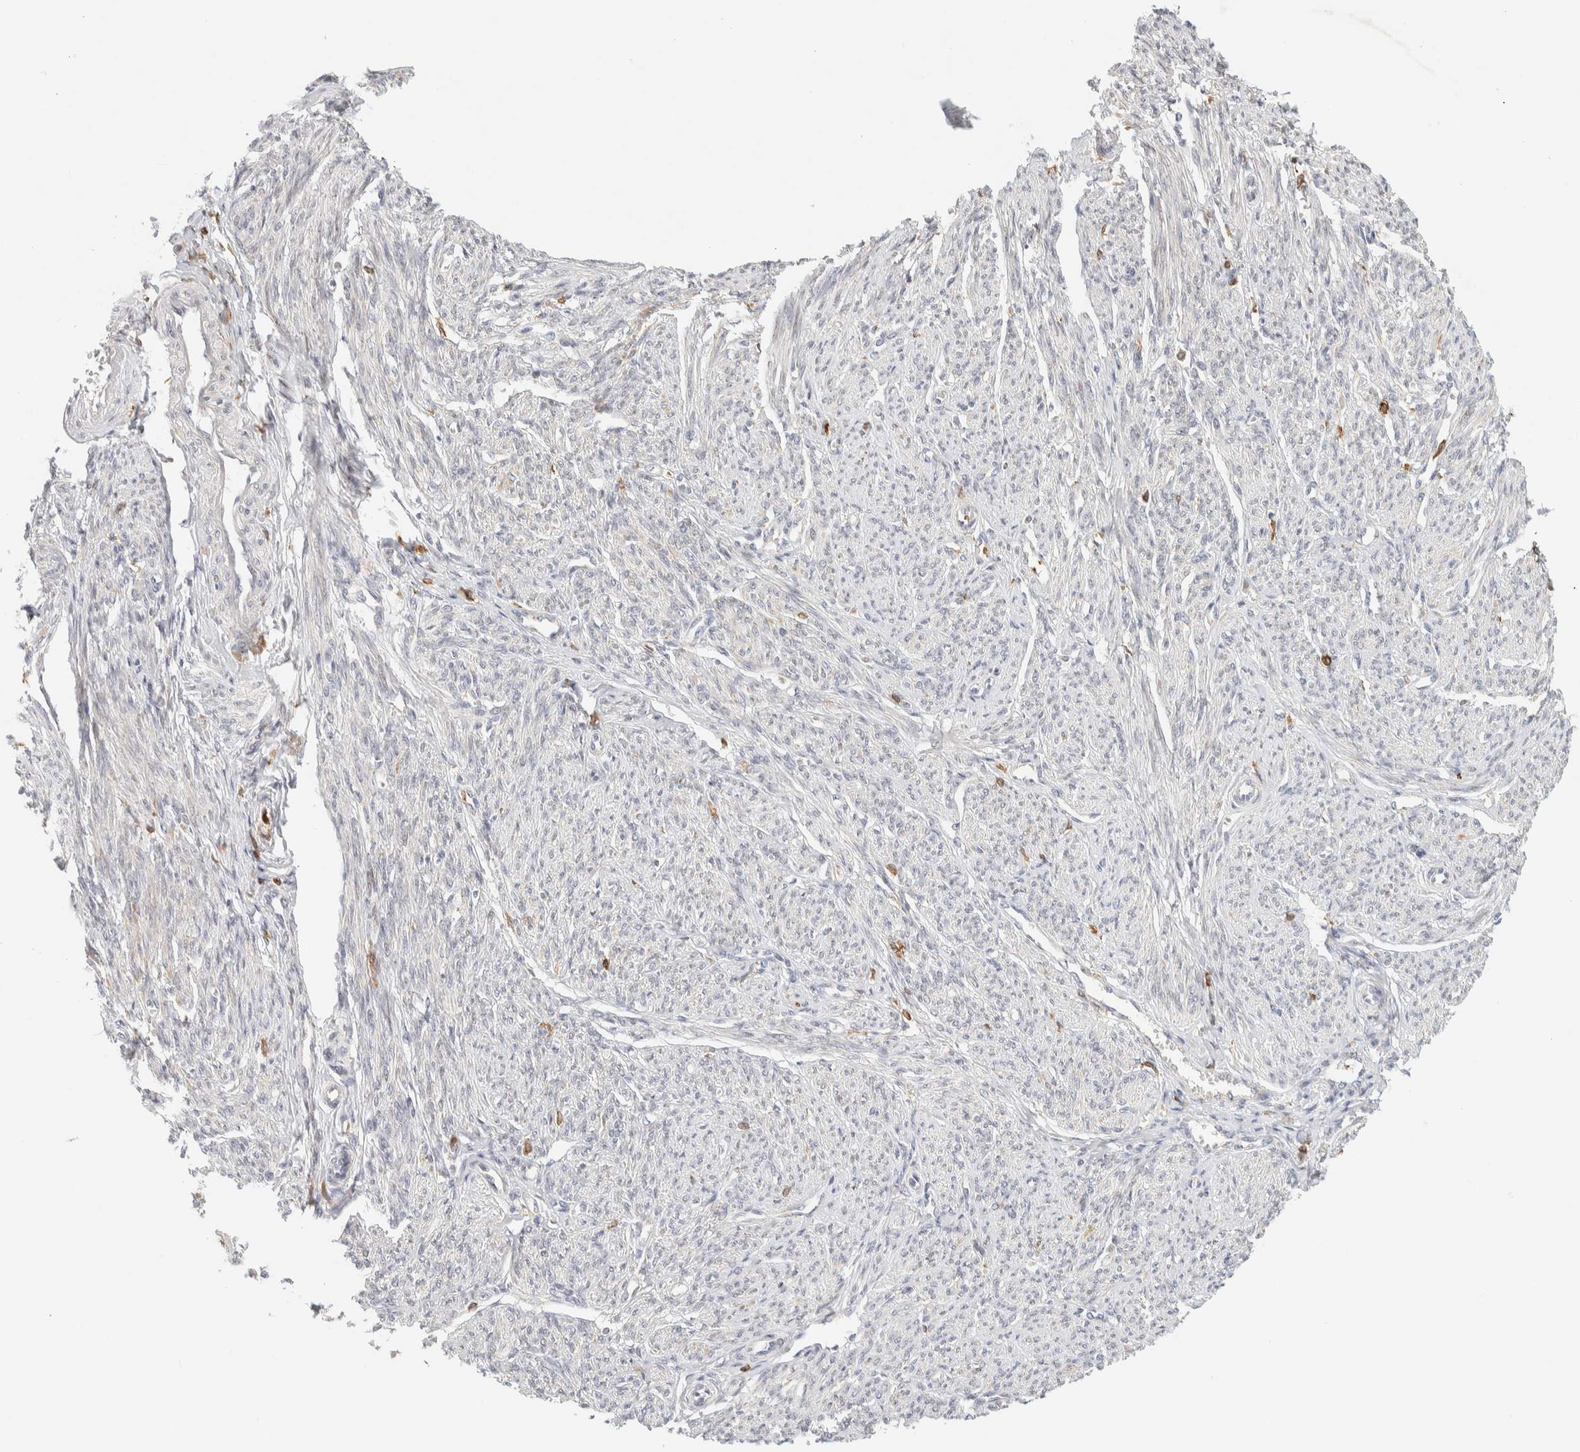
{"staining": {"intensity": "weak", "quantity": "<25%", "location": "cytoplasmic/membranous"}, "tissue": "smooth muscle", "cell_type": "Smooth muscle cells", "image_type": "normal", "snomed": [{"axis": "morphology", "description": "Normal tissue, NOS"}, {"axis": "topography", "description": "Smooth muscle"}], "caption": "A high-resolution photomicrograph shows IHC staining of benign smooth muscle, which displays no significant staining in smooth muscle cells.", "gene": "RUNDC1", "patient": {"sex": "female", "age": 65}}